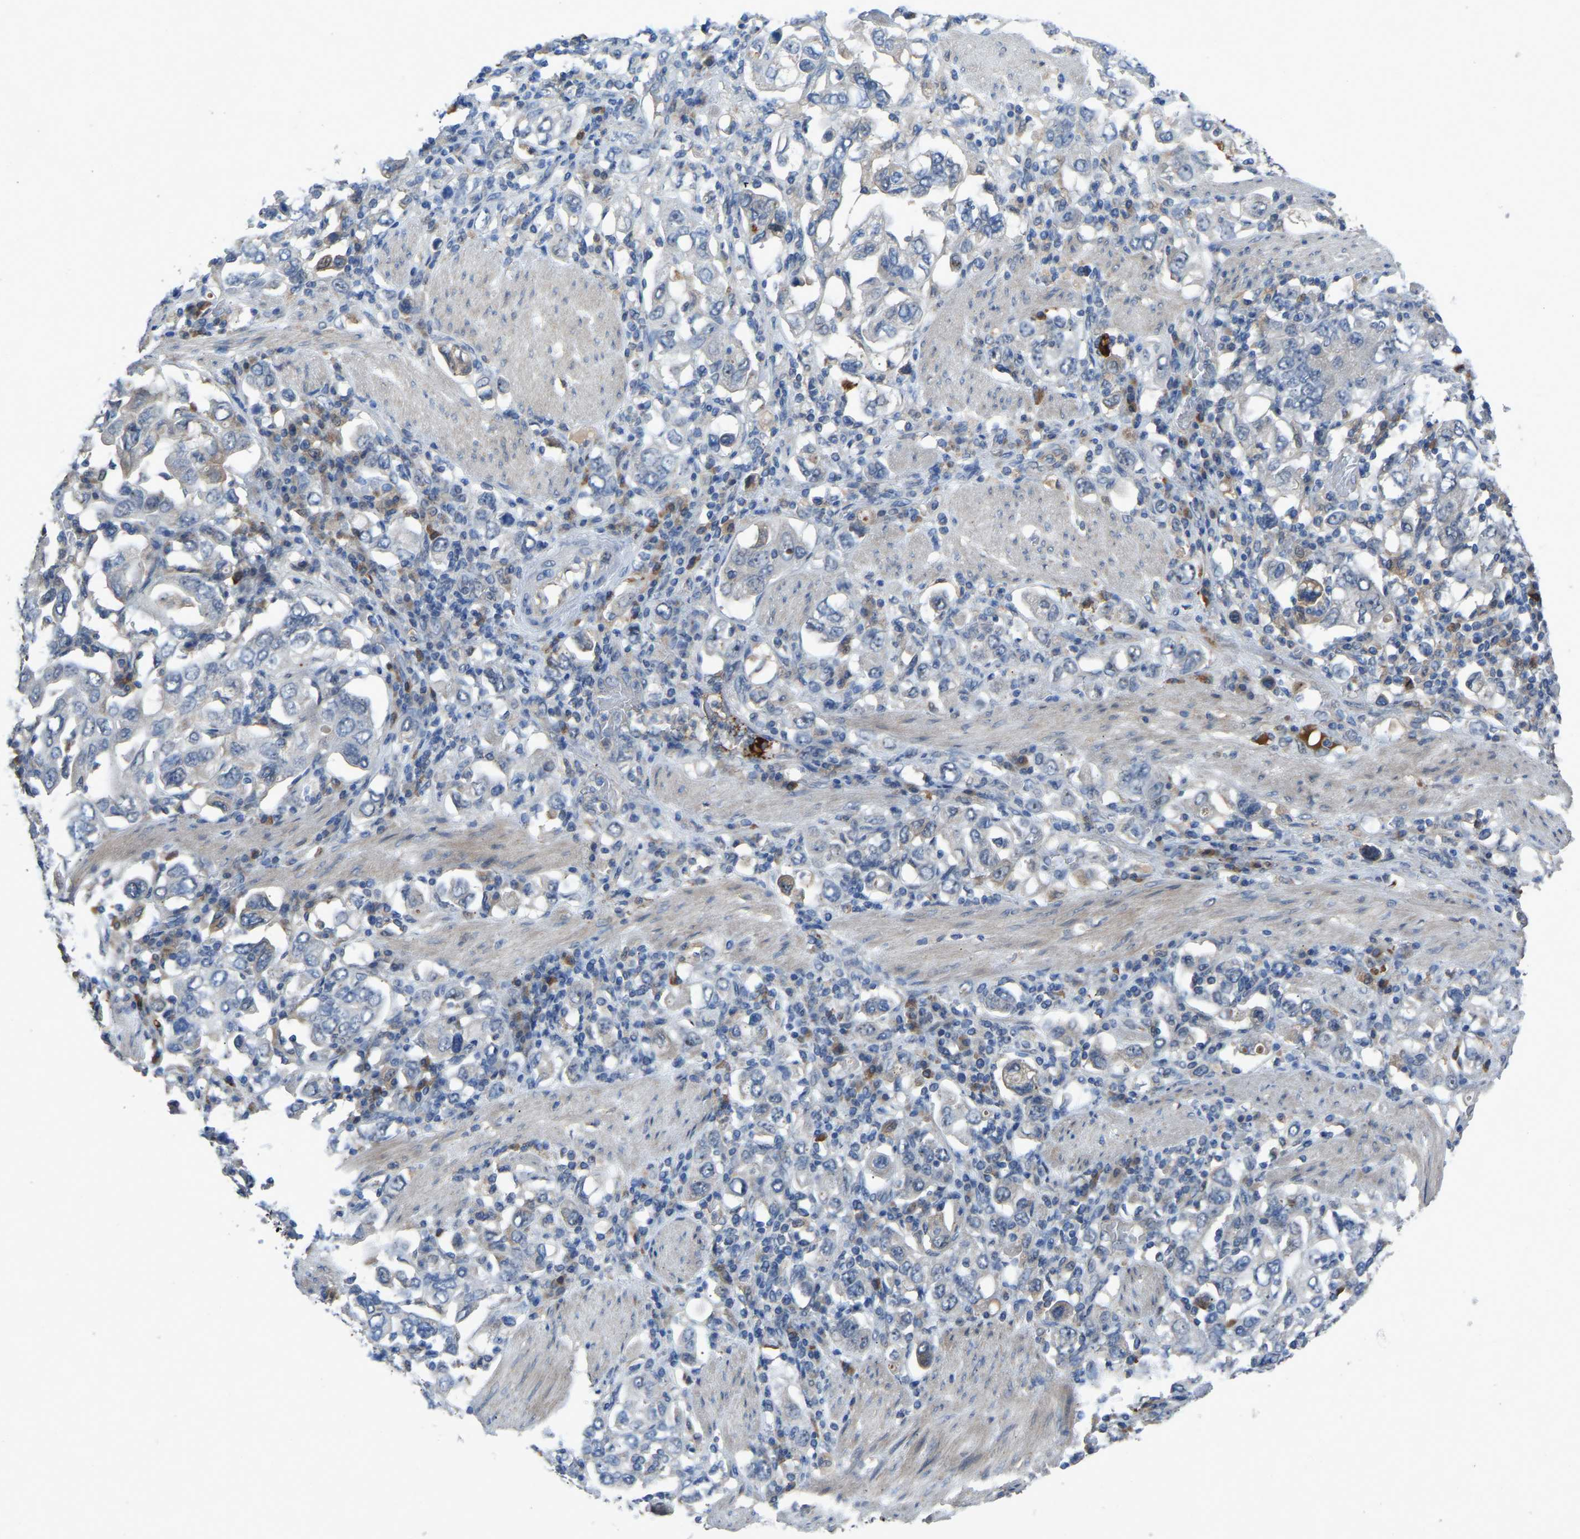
{"staining": {"intensity": "negative", "quantity": "none", "location": "none"}, "tissue": "stomach cancer", "cell_type": "Tumor cells", "image_type": "cancer", "snomed": [{"axis": "morphology", "description": "Adenocarcinoma, NOS"}, {"axis": "topography", "description": "Stomach, upper"}], "caption": "Stomach cancer (adenocarcinoma) stained for a protein using immunohistochemistry (IHC) shows no positivity tumor cells.", "gene": "FHIT", "patient": {"sex": "male", "age": 62}}